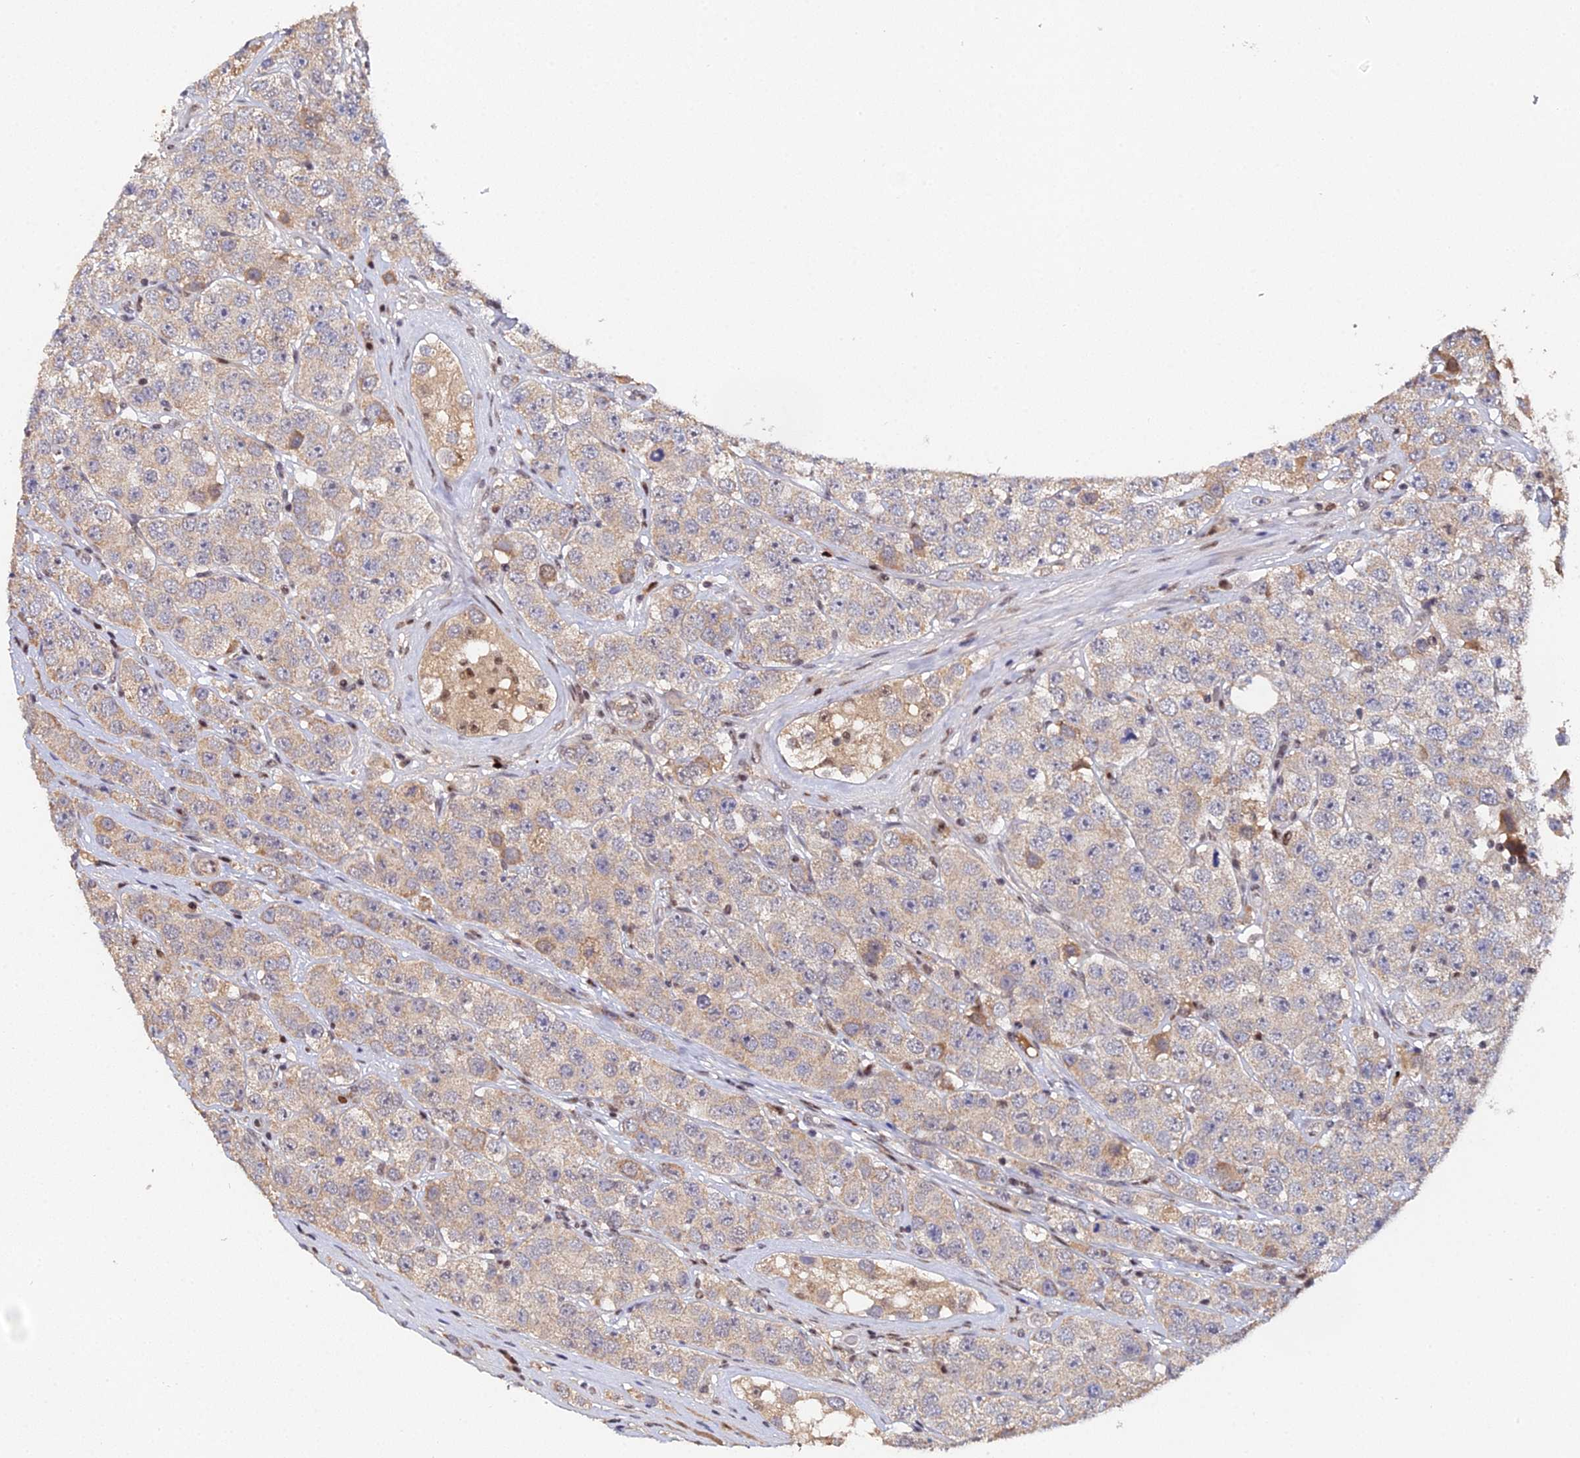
{"staining": {"intensity": "weak", "quantity": "<25%", "location": "cytoplasmic/membranous"}, "tissue": "testis cancer", "cell_type": "Tumor cells", "image_type": "cancer", "snomed": [{"axis": "morphology", "description": "Seminoma, NOS"}, {"axis": "topography", "description": "Testis"}], "caption": "An image of human seminoma (testis) is negative for staining in tumor cells.", "gene": "ERCC5", "patient": {"sex": "male", "age": 28}}